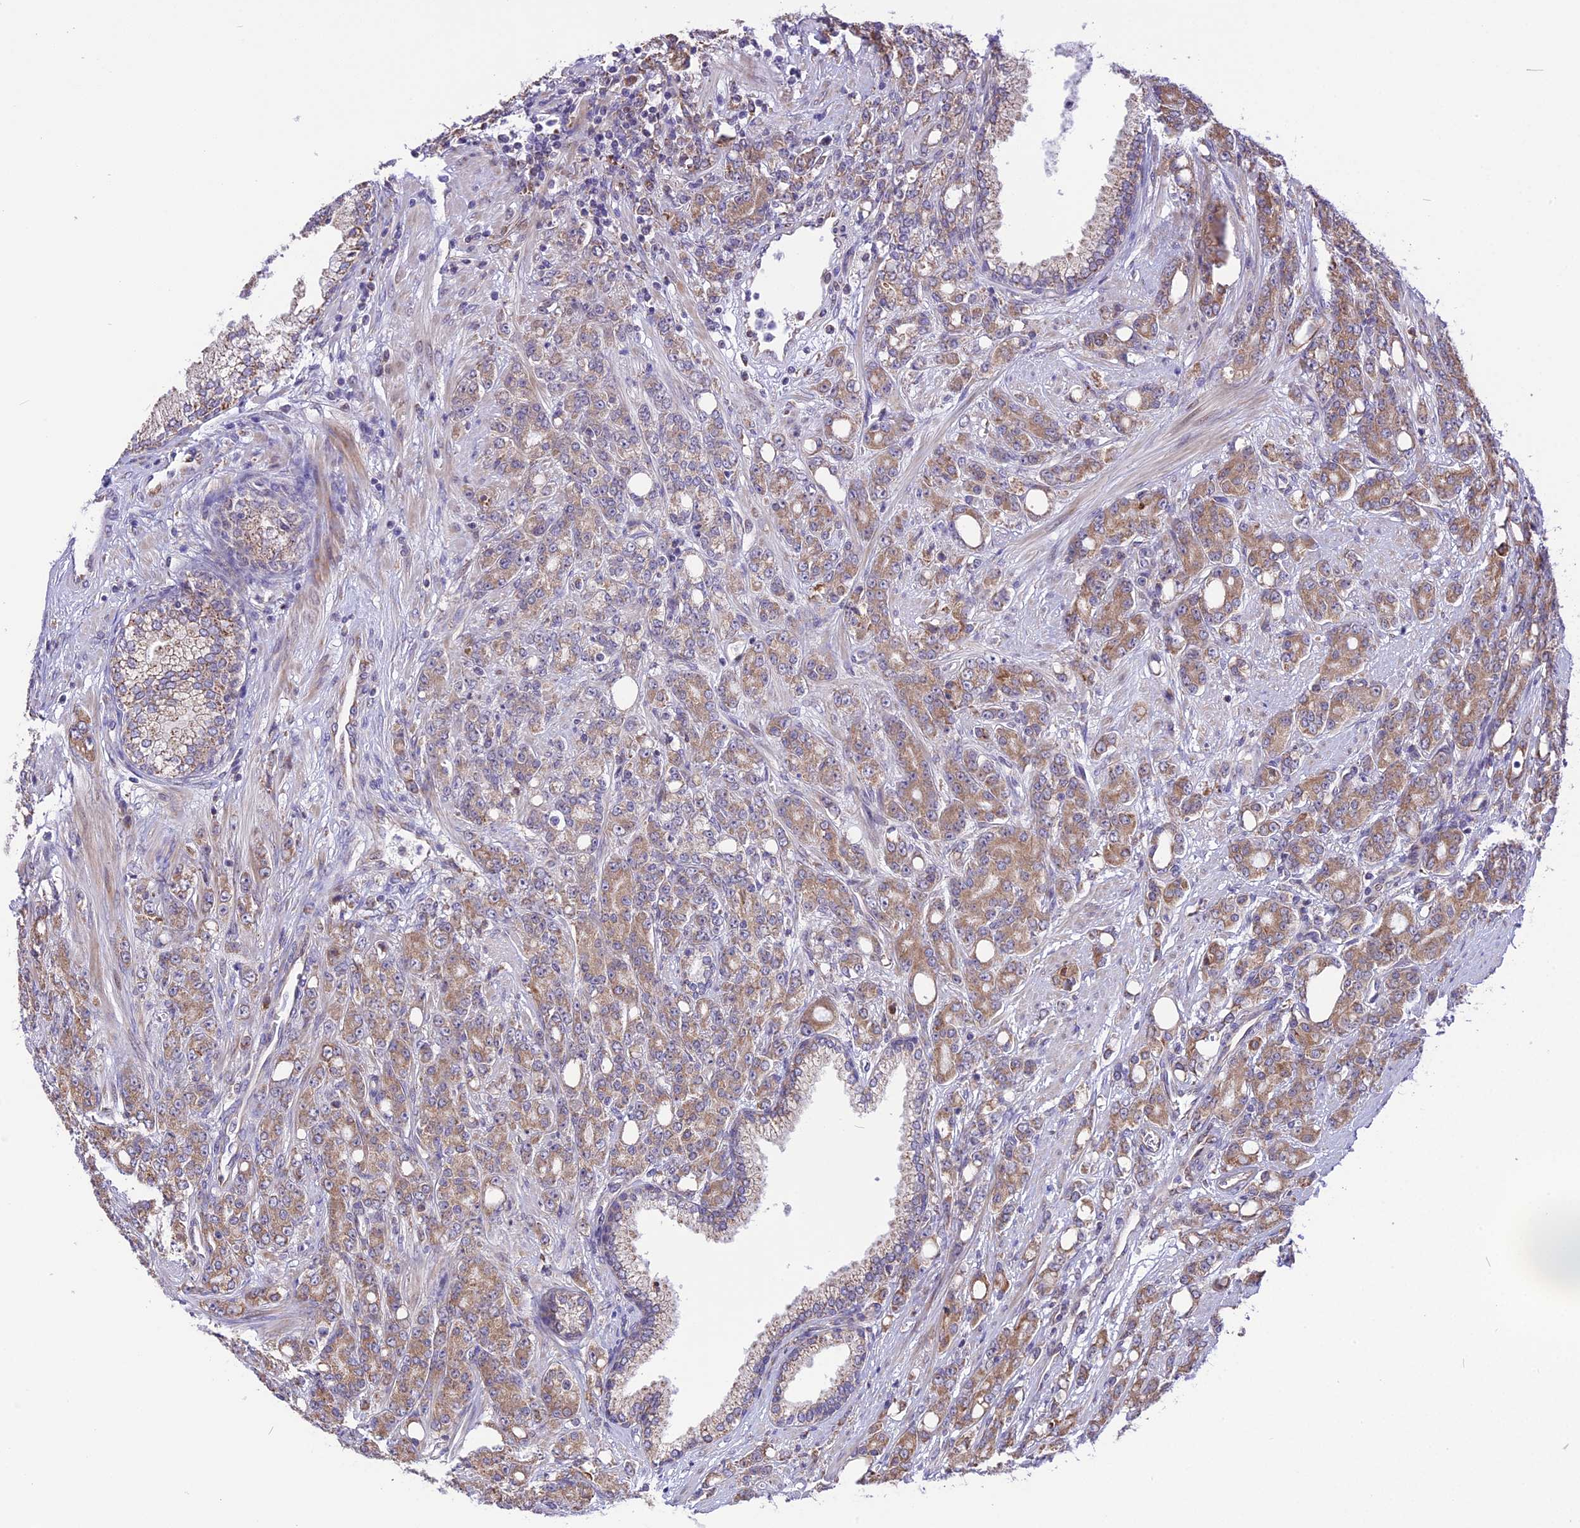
{"staining": {"intensity": "weak", "quantity": ">75%", "location": "cytoplasmic/membranous"}, "tissue": "prostate cancer", "cell_type": "Tumor cells", "image_type": "cancer", "snomed": [{"axis": "morphology", "description": "Adenocarcinoma, High grade"}, {"axis": "topography", "description": "Prostate"}], "caption": "Immunohistochemical staining of prostate adenocarcinoma (high-grade) displays low levels of weak cytoplasmic/membranous protein staining in approximately >75% of tumor cells.", "gene": "ARMCX6", "patient": {"sex": "male", "age": 62}}